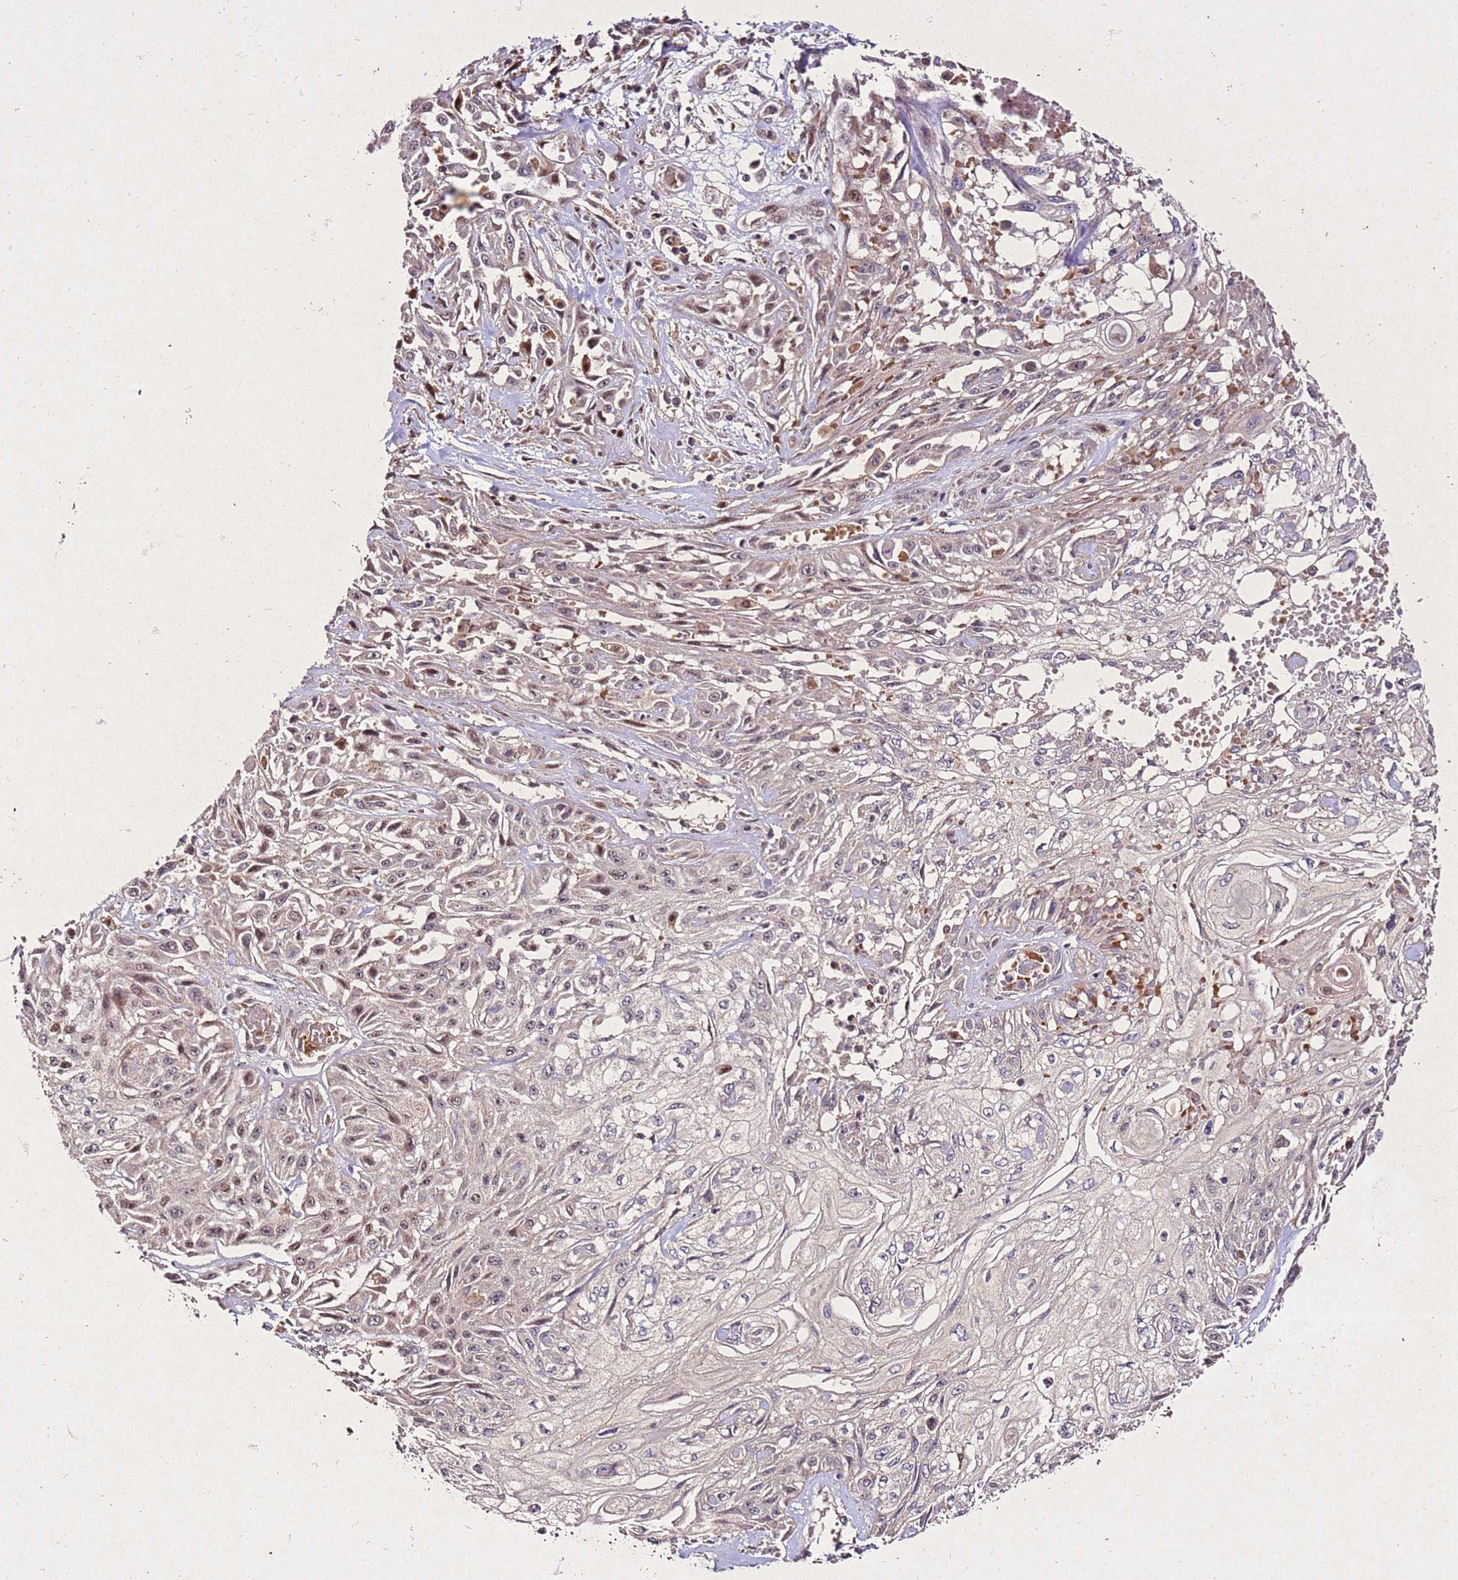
{"staining": {"intensity": "moderate", "quantity": ">75%", "location": "nuclear"}, "tissue": "skin cancer", "cell_type": "Tumor cells", "image_type": "cancer", "snomed": [{"axis": "morphology", "description": "Squamous cell carcinoma, NOS"}, {"axis": "morphology", "description": "Squamous cell carcinoma, metastatic, NOS"}, {"axis": "topography", "description": "Skin"}, {"axis": "topography", "description": "Lymph node"}], "caption": "A medium amount of moderate nuclear positivity is identified in about >75% of tumor cells in skin cancer tissue.", "gene": "PTMA", "patient": {"sex": "male", "age": 75}}